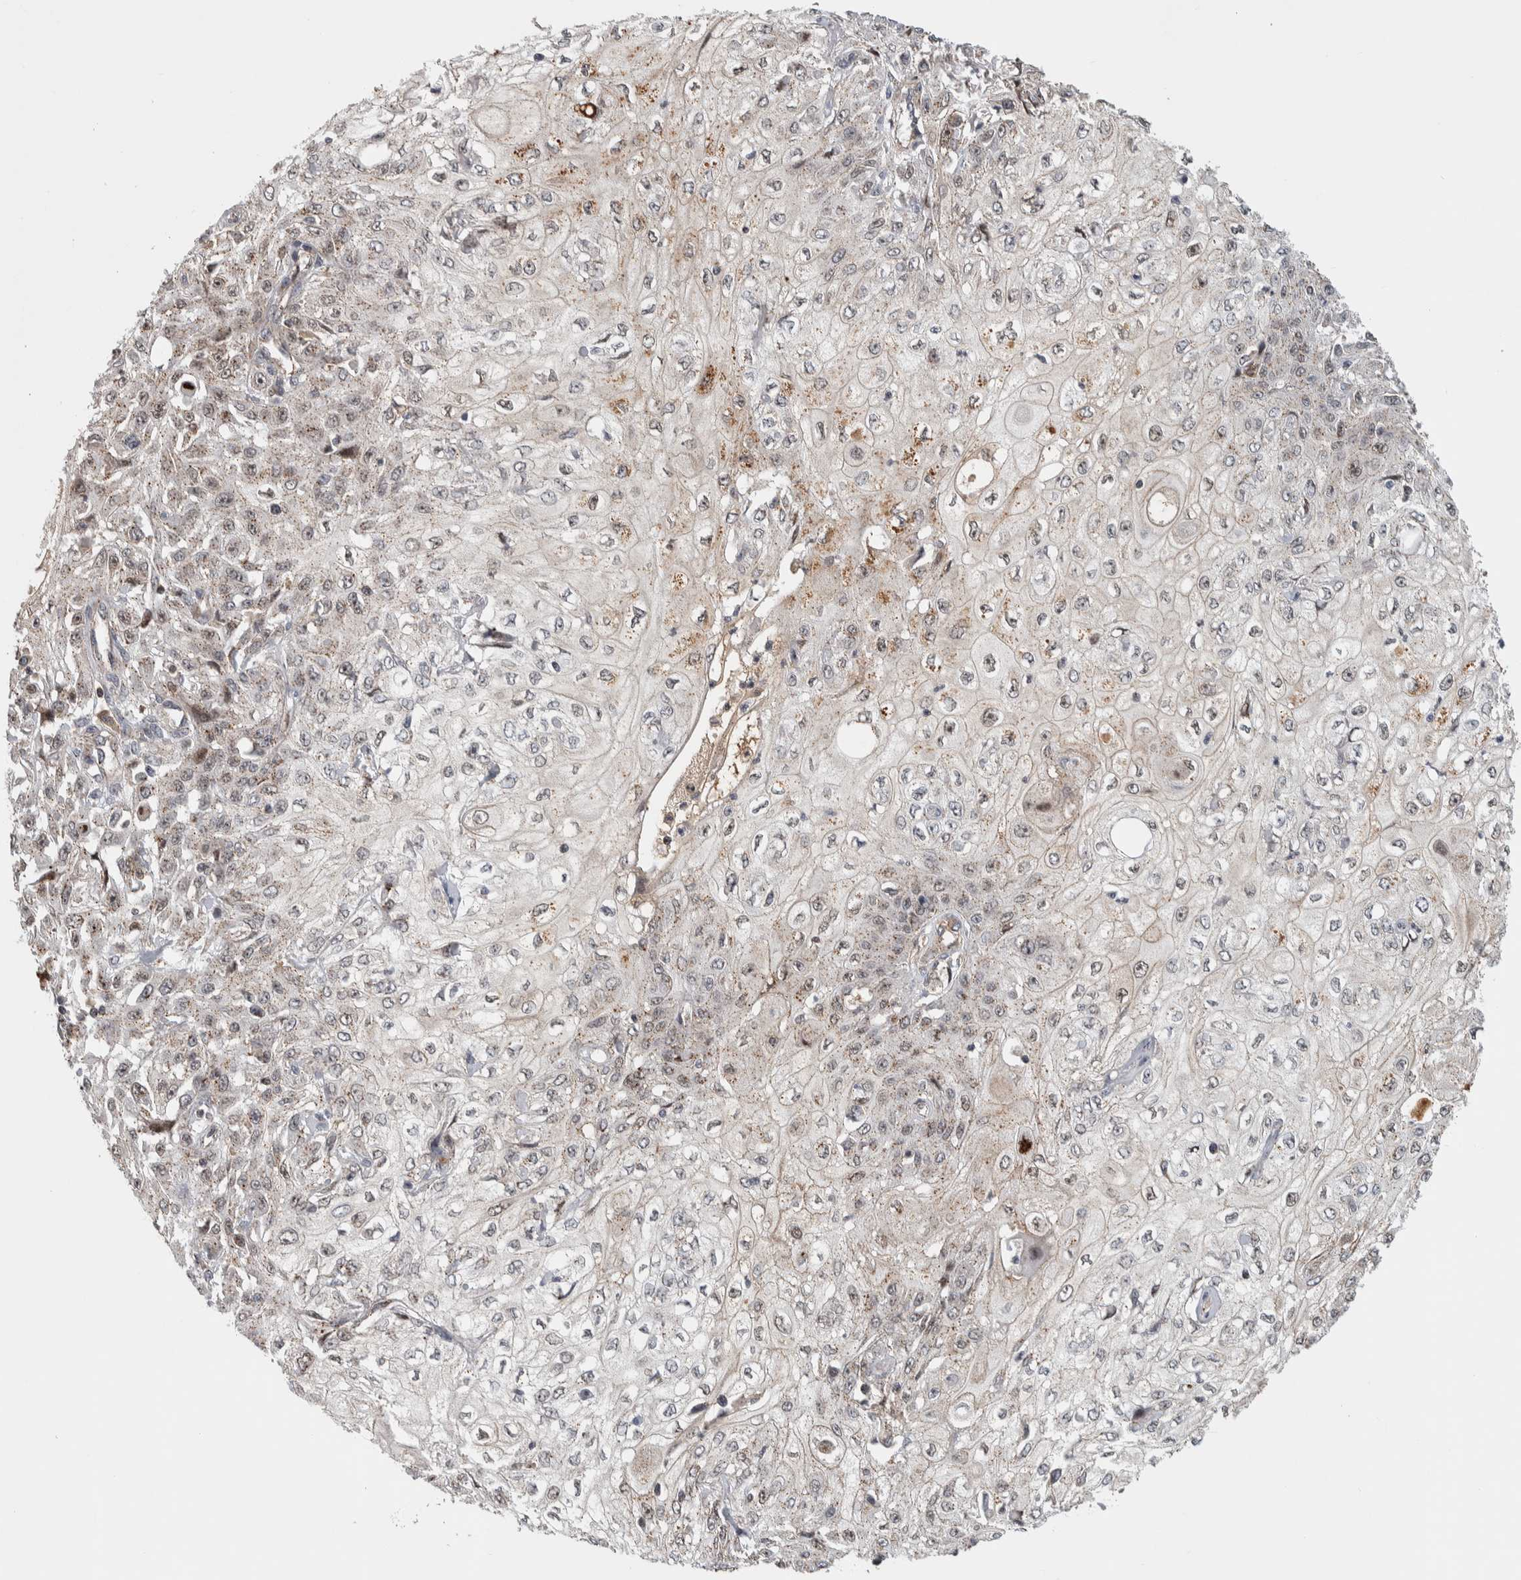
{"staining": {"intensity": "weak", "quantity": "25%-75%", "location": "cytoplasmic/membranous"}, "tissue": "skin cancer", "cell_type": "Tumor cells", "image_type": "cancer", "snomed": [{"axis": "morphology", "description": "Squamous cell carcinoma, NOS"}, {"axis": "morphology", "description": "Squamous cell carcinoma, metastatic, NOS"}, {"axis": "topography", "description": "Skin"}, {"axis": "topography", "description": "Lymph node"}], "caption": "There is low levels of weak cytoplasmic/membranous expression in tumor cells of skin cancer, as demonstrated by immunohistochemical staining (brown color).", "gene": "MSL1", "patient": {"sex": "male", "age": 75}}